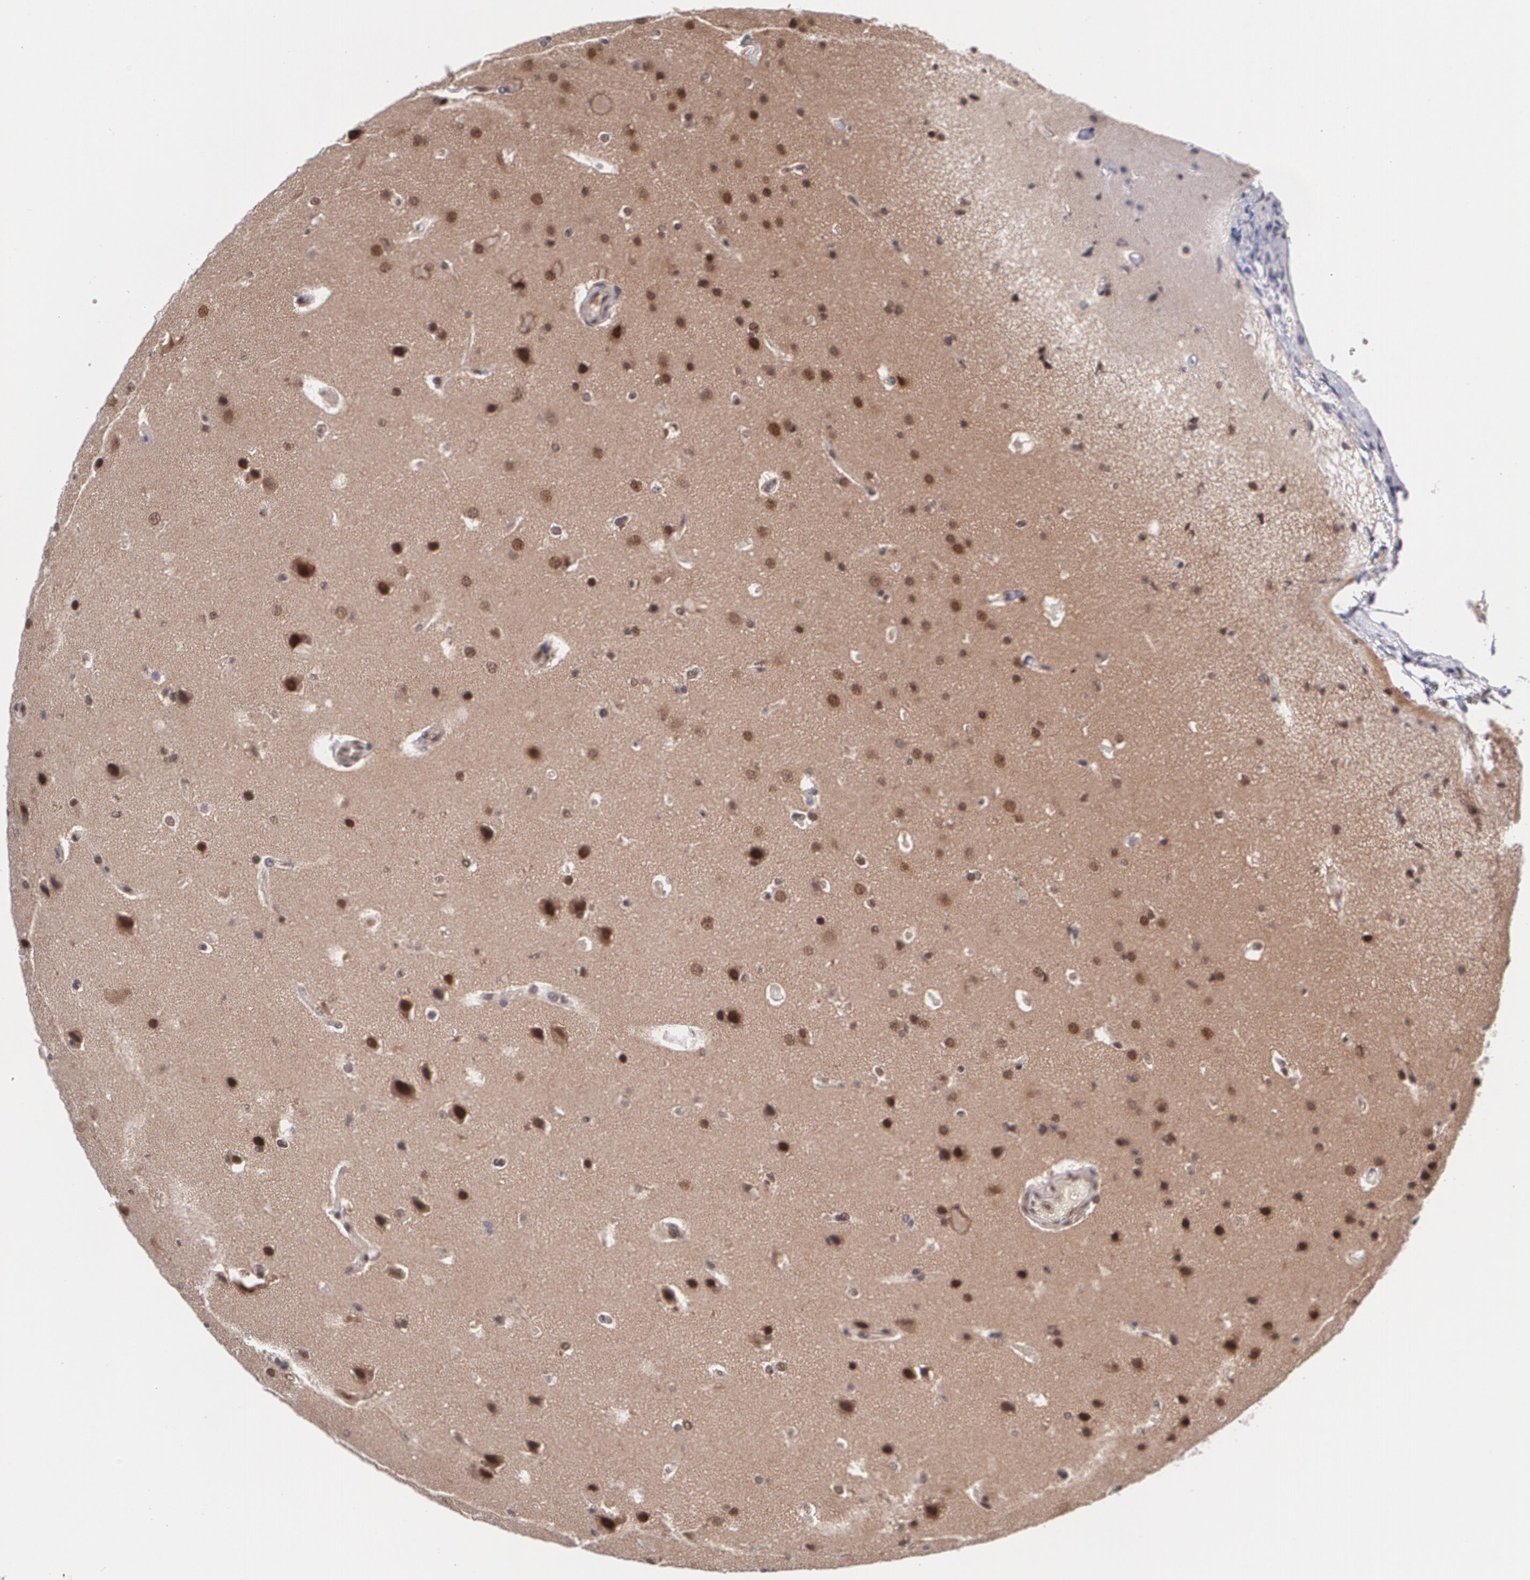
{"staining": {"intensity": "moderate", "quantity": "25%-75%", "location": "cytoplasmic/membranous,nuclear"}, "tissue": "glioma", "cell_type": "Tumor cells", "image_type": "cancer", "snomed": [{"axis": "morphology", "description": "Glioma, malignant, Low grade"}, {"axis": "topography", "description": "Cerebral cortex"}], "caption": "A brown stain labels moderate cytoplasmic/membranous and nuclear staining of a protein in malignant low-grade glioma tumor cells. (brown staining indicates protein expression, while blue staining denotes nuclei).", "gene": "CUL2", "patient": {"sex": "female", "age": 47}}